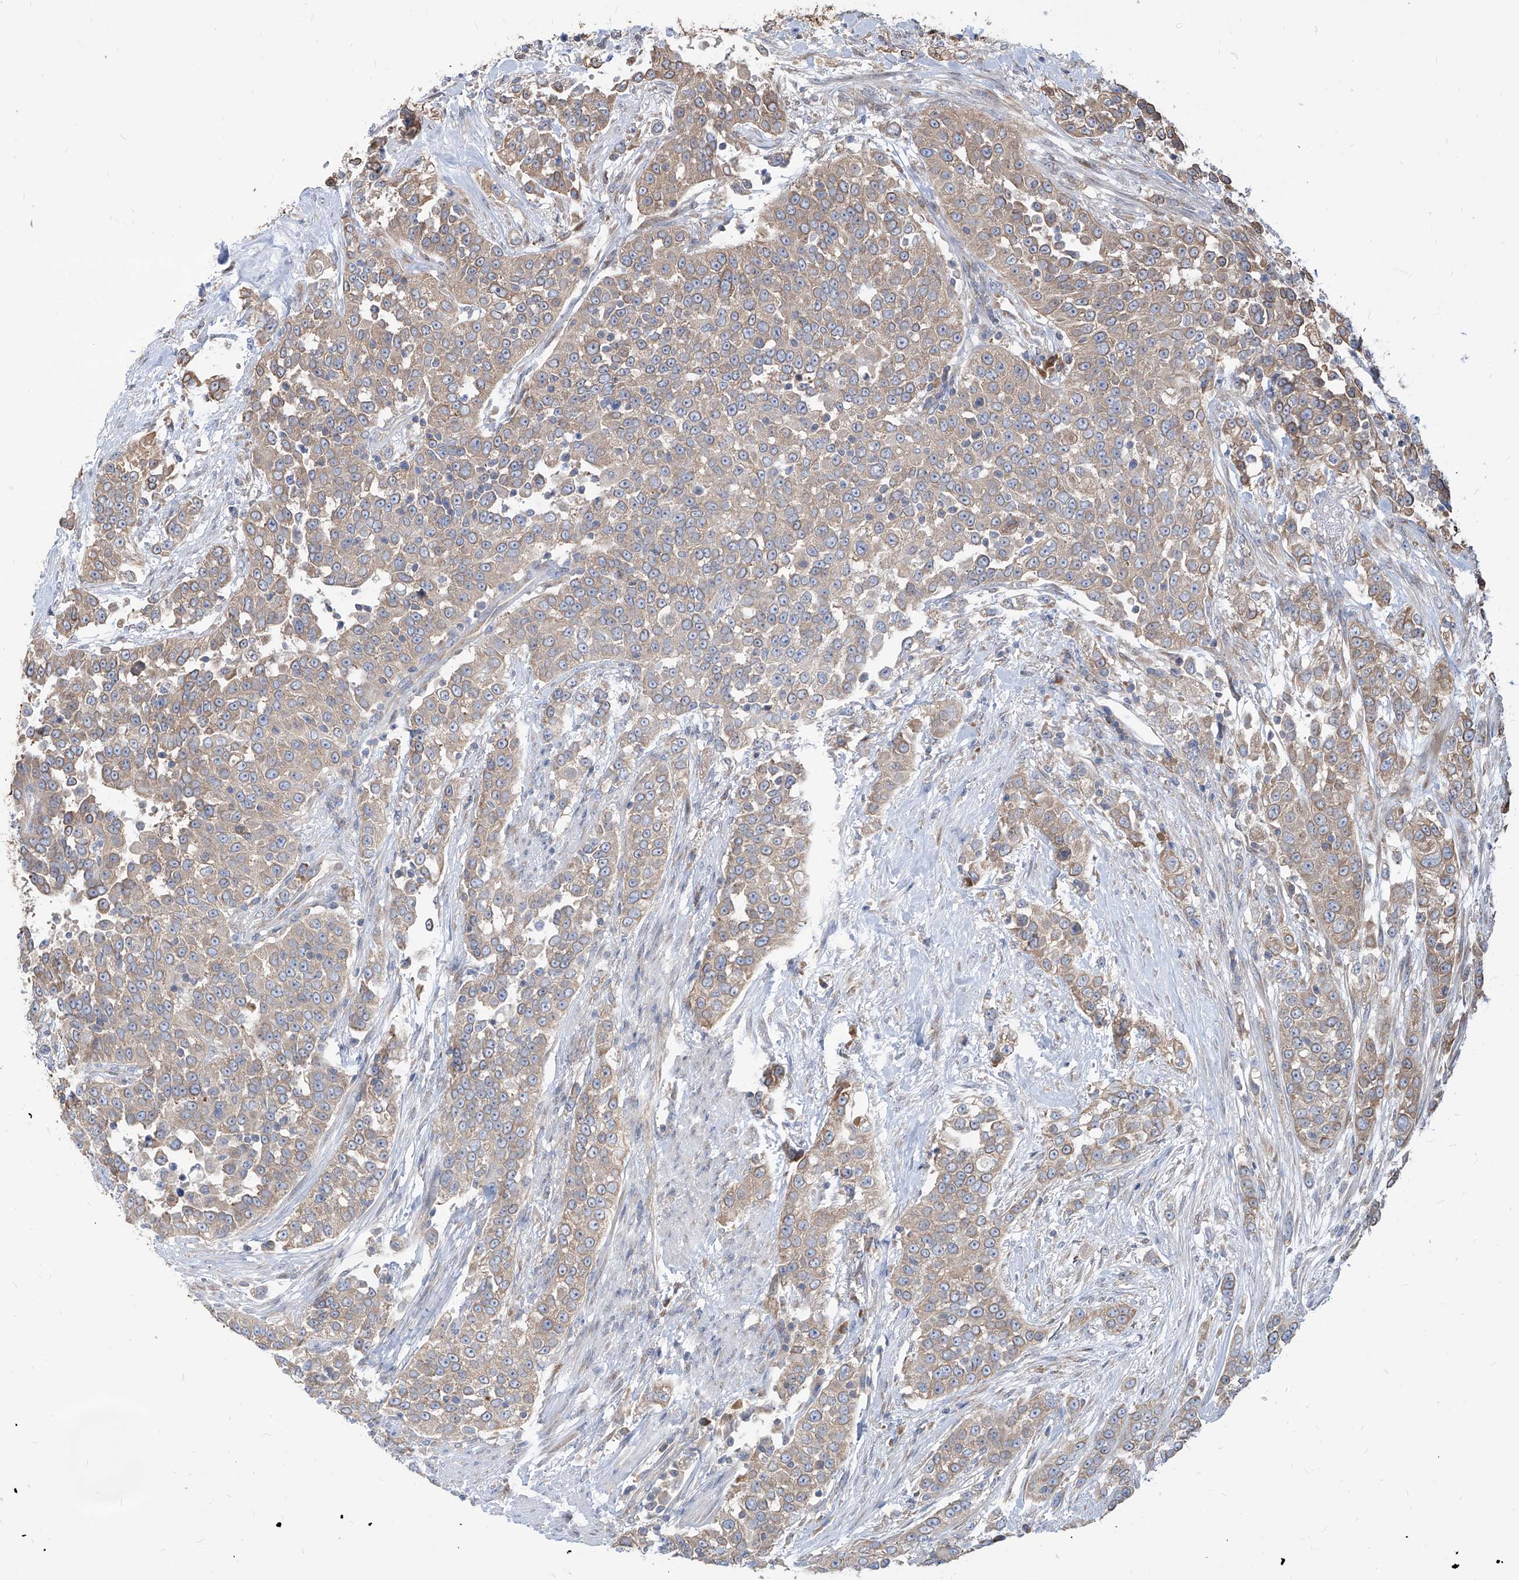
{"staining": {"intensity": "weak", "quantity": ">75%", "location": "cytoplasmic/membranous"}, "tissue": "urothelial cancer", "cell_type": "Tumor cells", "image_type": "cancer", "snomed": [{"axis": "morphology", "description": "Urothelial carcinoma, High grade"}, {"axis": "topography", "description": "Urinary bladder"}], "caption": "The image displays immunohistochemical staining of urothelial cancer. There is weak cytoplasmic/membranous staining is identified in about >75% of tumor cells. Nuclei are stained in blue.", "gene": "FAM83B", "patient": {"sex": "female", "age": 80}}